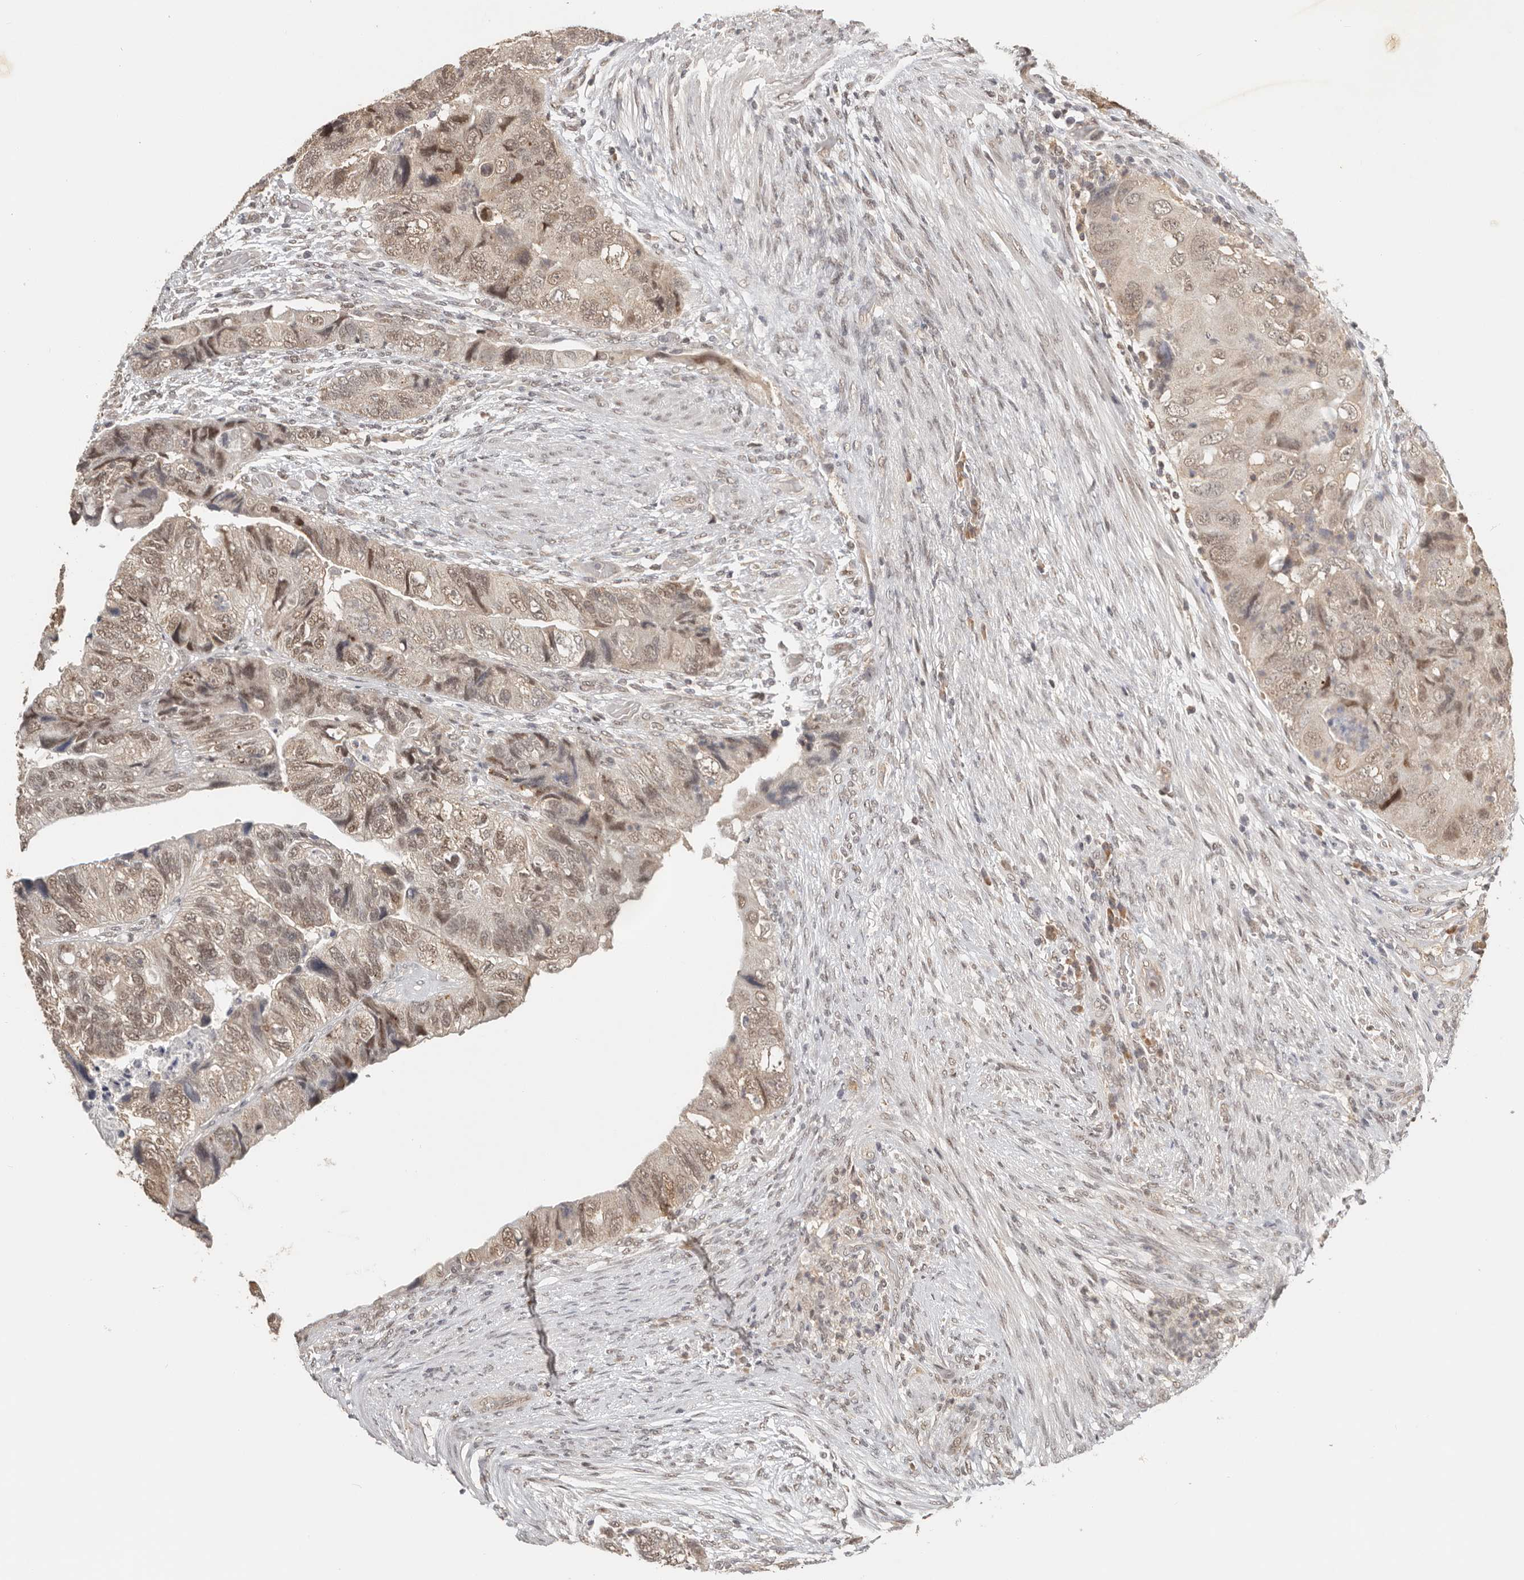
{"staining": {"intensity": "weak", "quantity": ">75%", "location": "cytoplasmic/membranous,nuclear"}, "tissue": "colorectal cancer", "cell_type": "Tumor cells", "image_type": "cancer", "snomed": [{"axis": "morphology", "description": "Adenocarcinoma, NOS"}, {"axis": "topography", "description": "Rectum"}], "caption": "Immunohistochemical staining of human colorectal cancer displays weak cytoplasmic/membranous and nuclear protein expression in approximately >75% of tumor cells. (DAB (3,3'-diaminobenzidine) IHC, brown staining for protein, blue staining for nuclei).", "gene": "SEC14L1", "patient": {"sex": "male", "age": 63}}